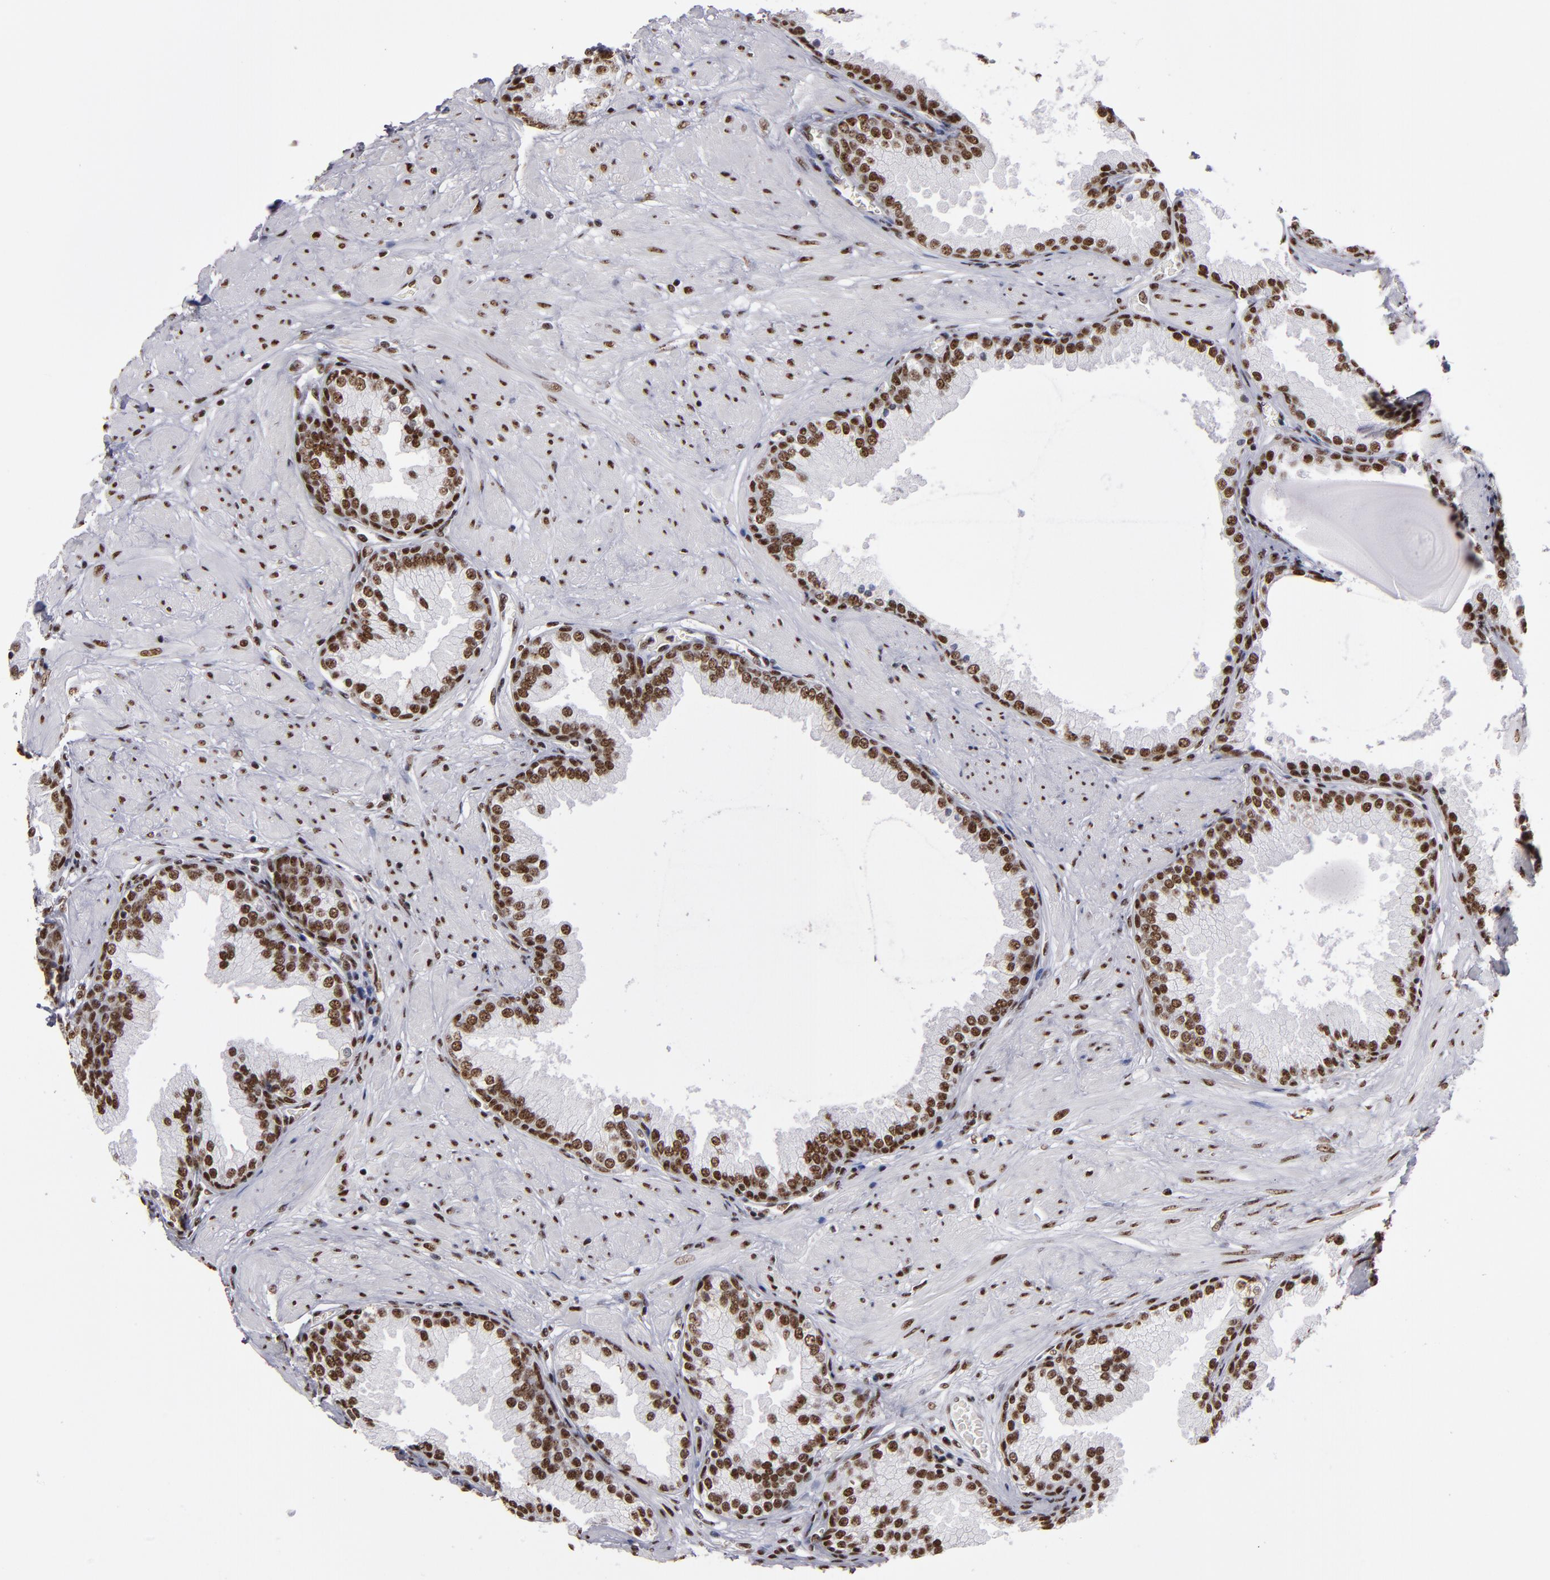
{"staining": {"intensity": "strong", "quantity": ">75%", "location": "nuclear"}, "tissue": "prostate", "cell_type": "Glandular cells", "image_type": "normal", "snomed": [{"axis": "morphology", "description": "Normal tissue, NOS"}, {"axis": "topography", "description": "Prostate"}], "caption": "The histopathology image reveals immunohistochemical staining of normal prostate. There is strong nuclear staining is seen in about >75% of glandular cells. The protein is shown in brown color, while the nuclei are stained blue.", "gene": "MRE11", "patient": {"sex": "male", "age": 51}}